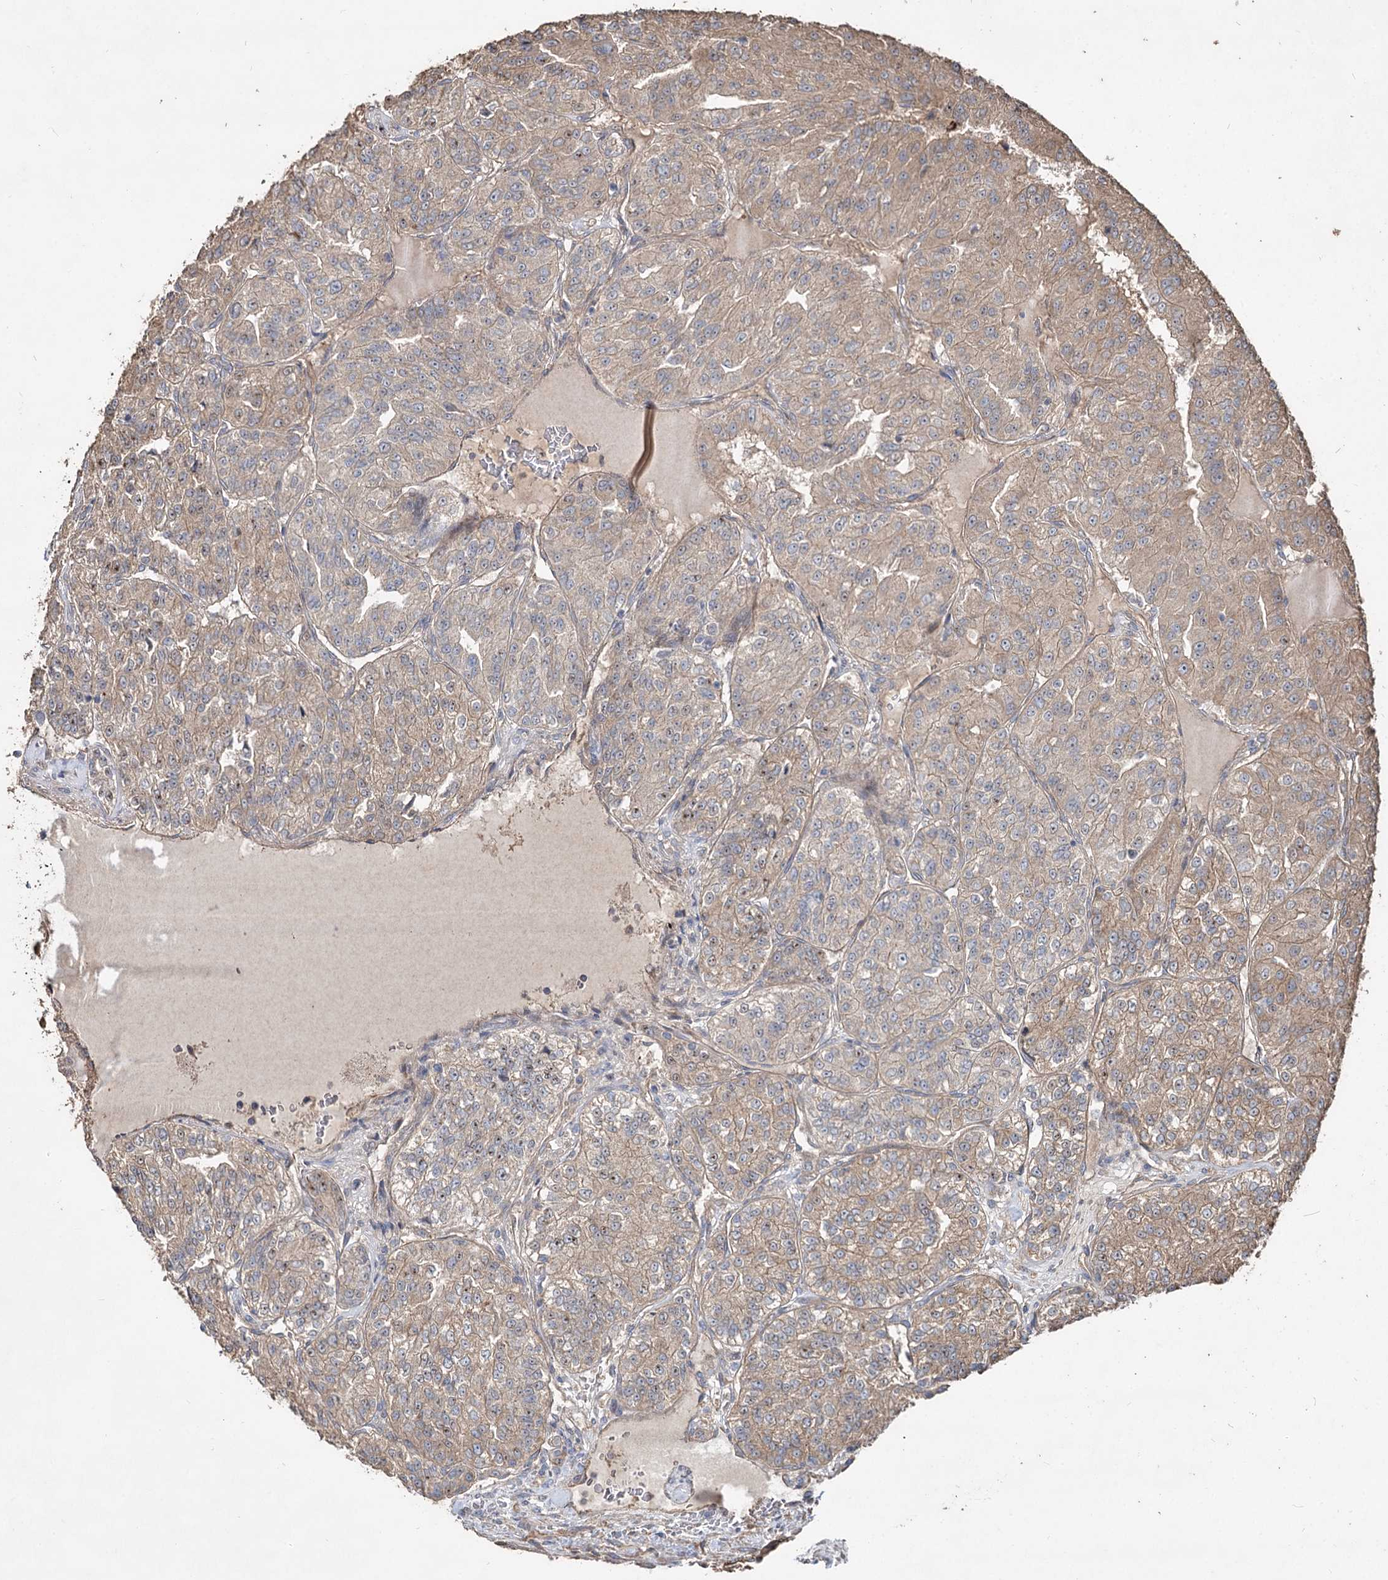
{"staining": {"intensity": "moderate", "quantity": "25%-75%", "location": "cytoplasmic/membranous"}, "tissue": "renal cancer", "cell_type": "Tumor cells", "image_type": "cancer", "snomed": [{"axis": "morphology", "description": "Adenocarcinoma, NOS"}, {"axis": "topography", "description": "Kidney"}], "caption": "DAB immunohistochemical staining of adenocarcinoma (renal) displays moderate cytoplasmic/membranous protein positivity in about 25%-75% of tumor cells. Using DAB (brown) and hematoxylin (blue) stains, captured at high magnification using brightfield microscopy.", "gene": "SPART", "patient": {"sex": "female", "age": 63}}